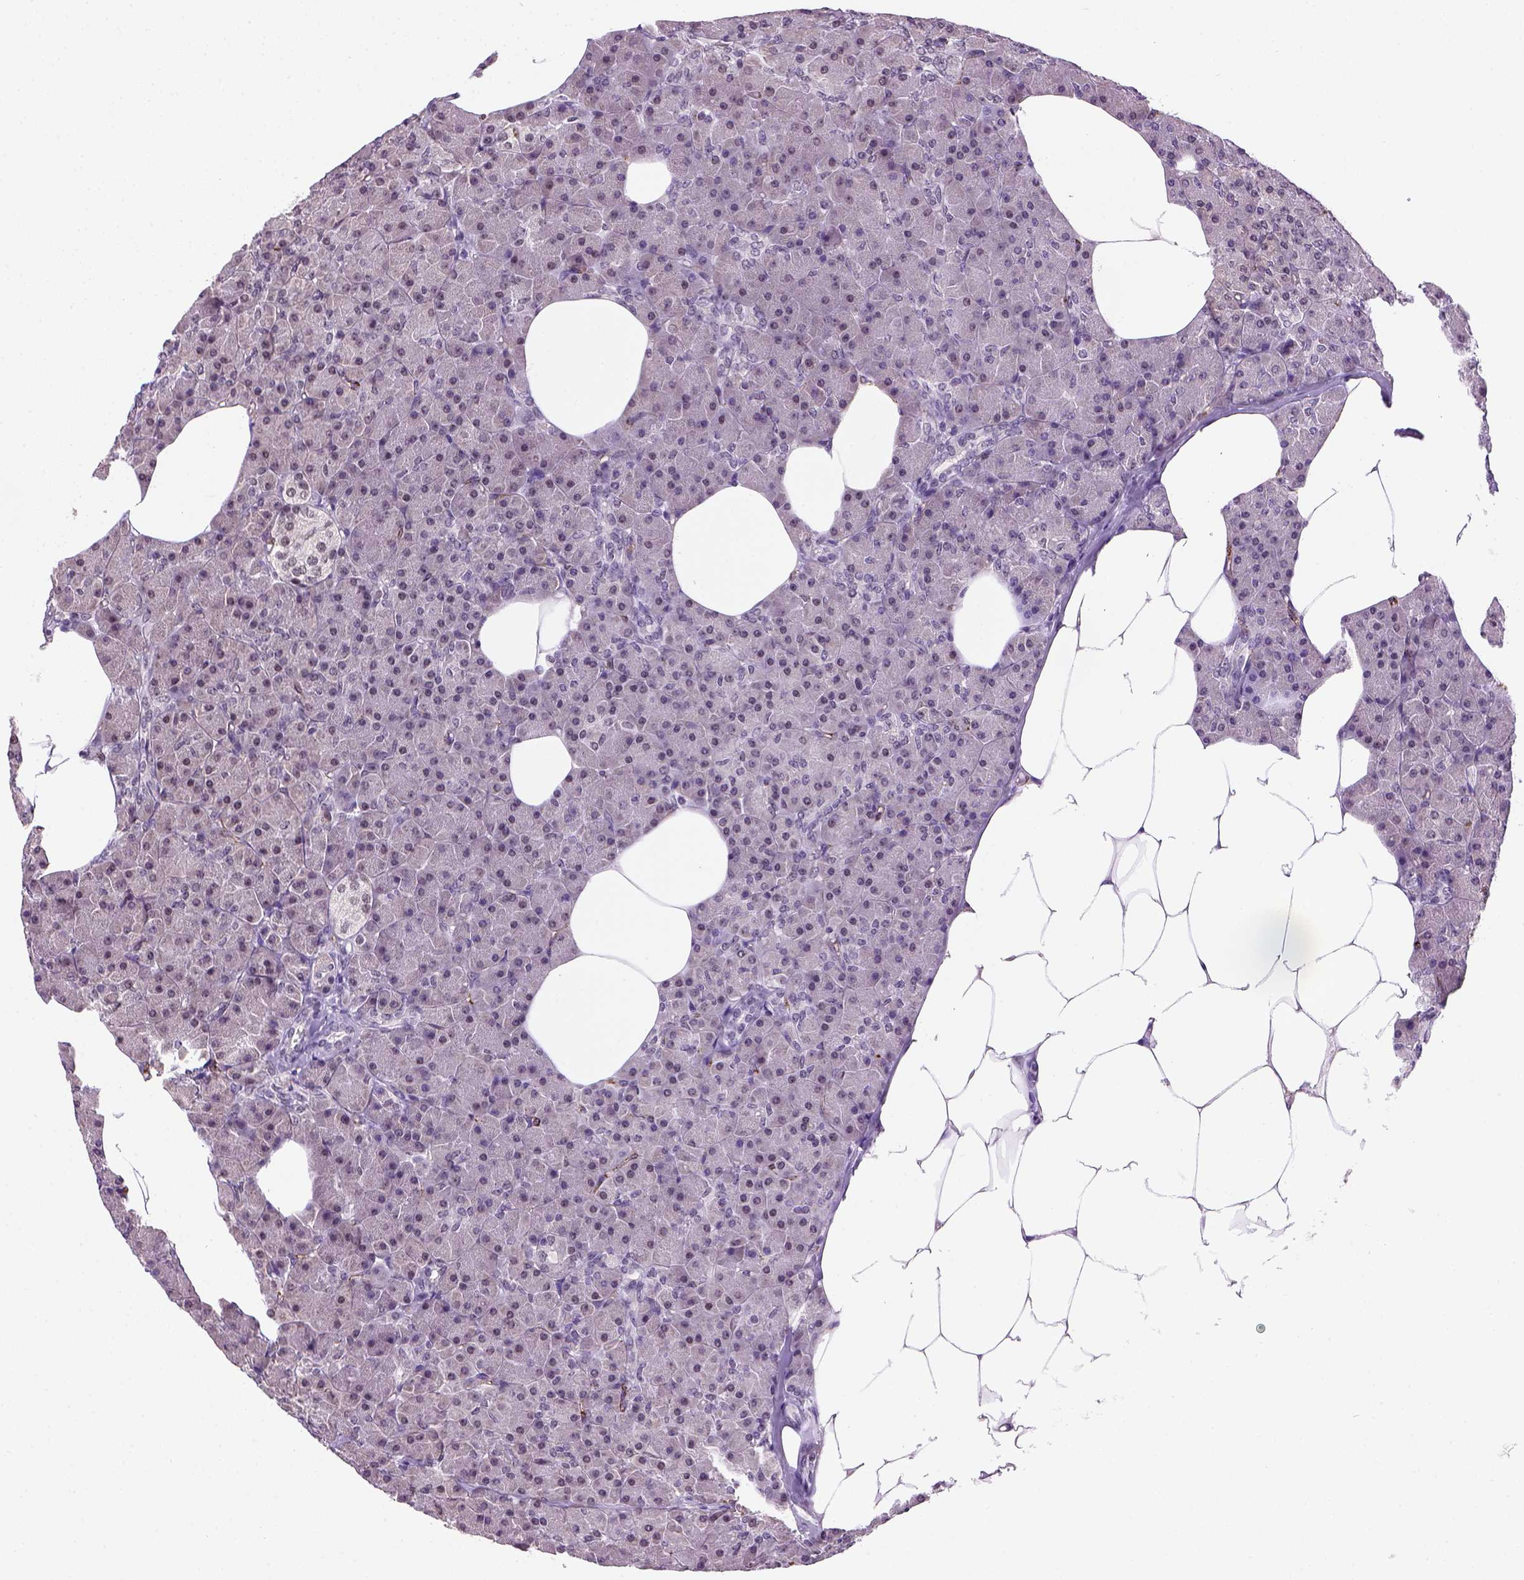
{"staining": {"intensity": "negative", "quantity": "none", "location": "none"}, "tissue": "pancreas", "cell_type": "Exocrine glandular cells", "image_type": "normal", "snomed": [{"axis": "morphology", "description": "Normal tissue, NOS"}, {"axis": "topography", "description": "Pancreas"}], "caption": "High power microscopy histopathology image of an immunohistochemistry (IHC) histopathology image of normal pancreas, revealing no significant positivity in exocrine glandular cells.", "gene": "VWF", "patient": {"sex": "female", "age": 45}}